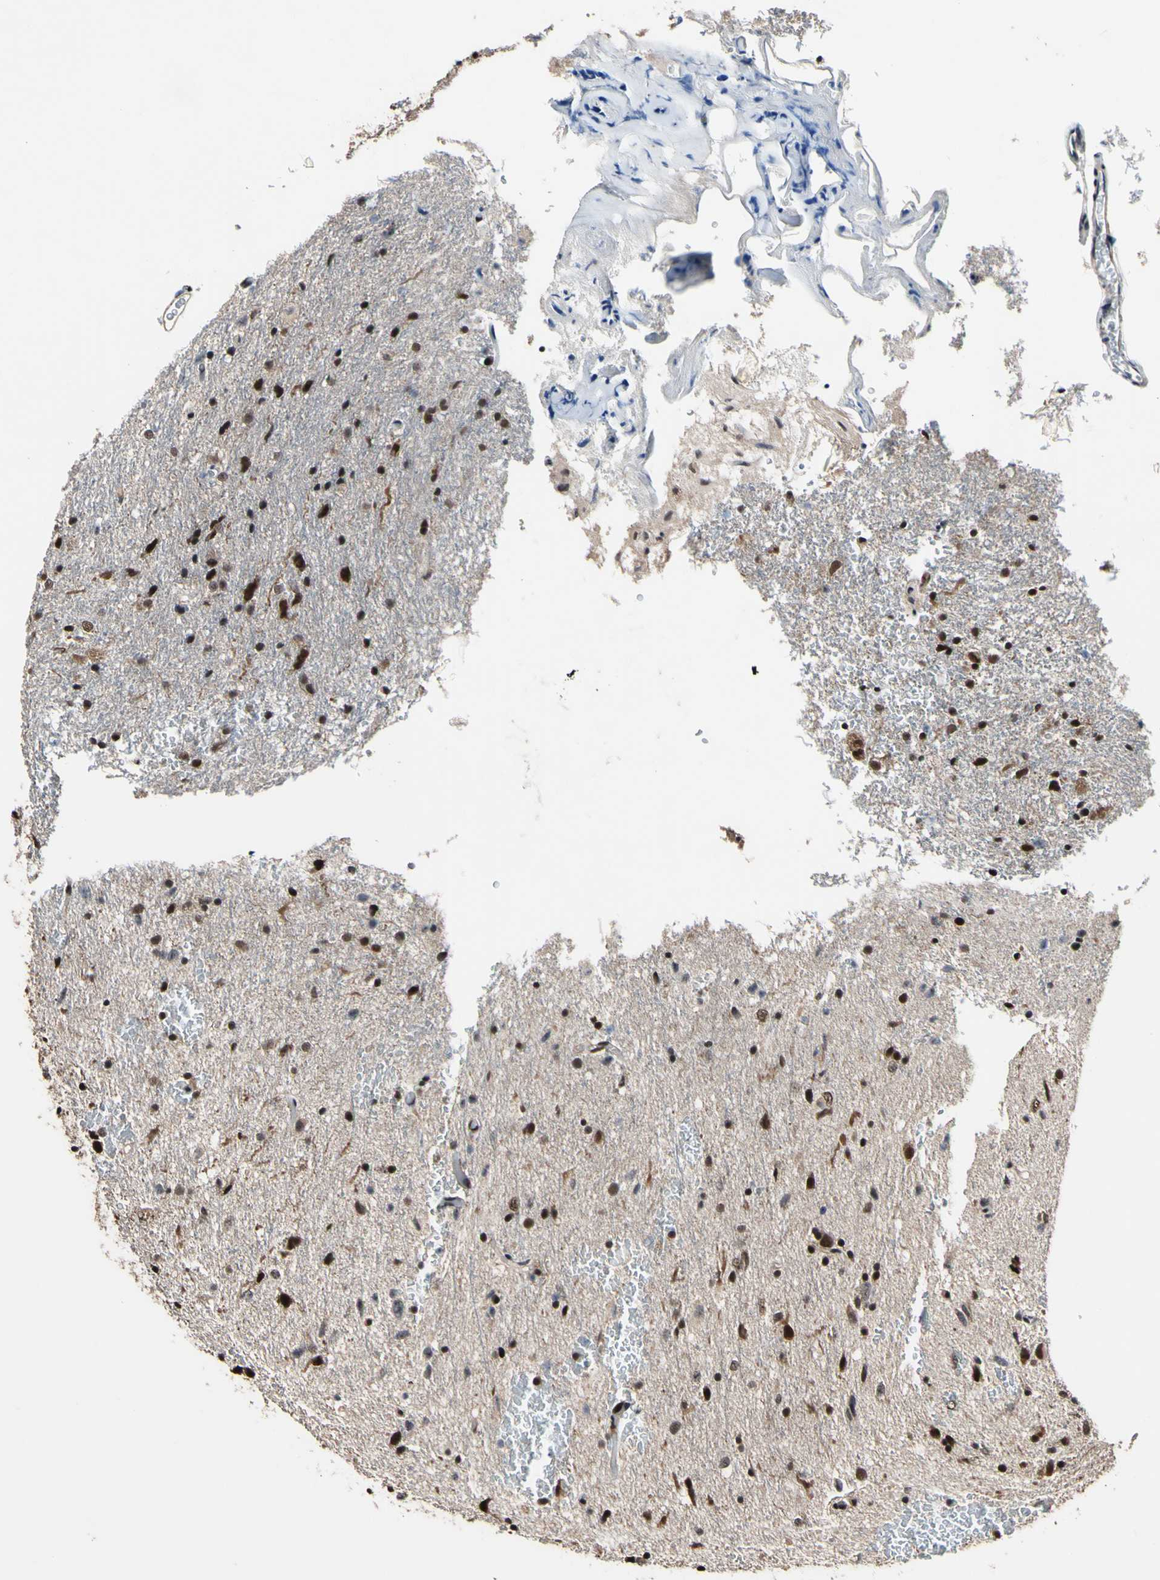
{"staining": {"intensity": "moderate", "quantity": "25%-75%", "location": "cytoplasmic/membranous,nuclear"}, "tissue": "glioma", "cell_type": "Tumor cells", "image_type": "cancer", "snomed": [{"axis": "morphology", "description": "Glioma, malignant, Low grade"}, {"axis": "topography", "description": "Brain"}], "caption": "The micrograph reveals immunohistochemical staining of glioma. There is moderate cytoplasmic/membranous and nuclear expression is present in approximately 25%-75% of tumor cells.", "gene": "PSMD10", "patient": {"sex": "male", "age": 77}}